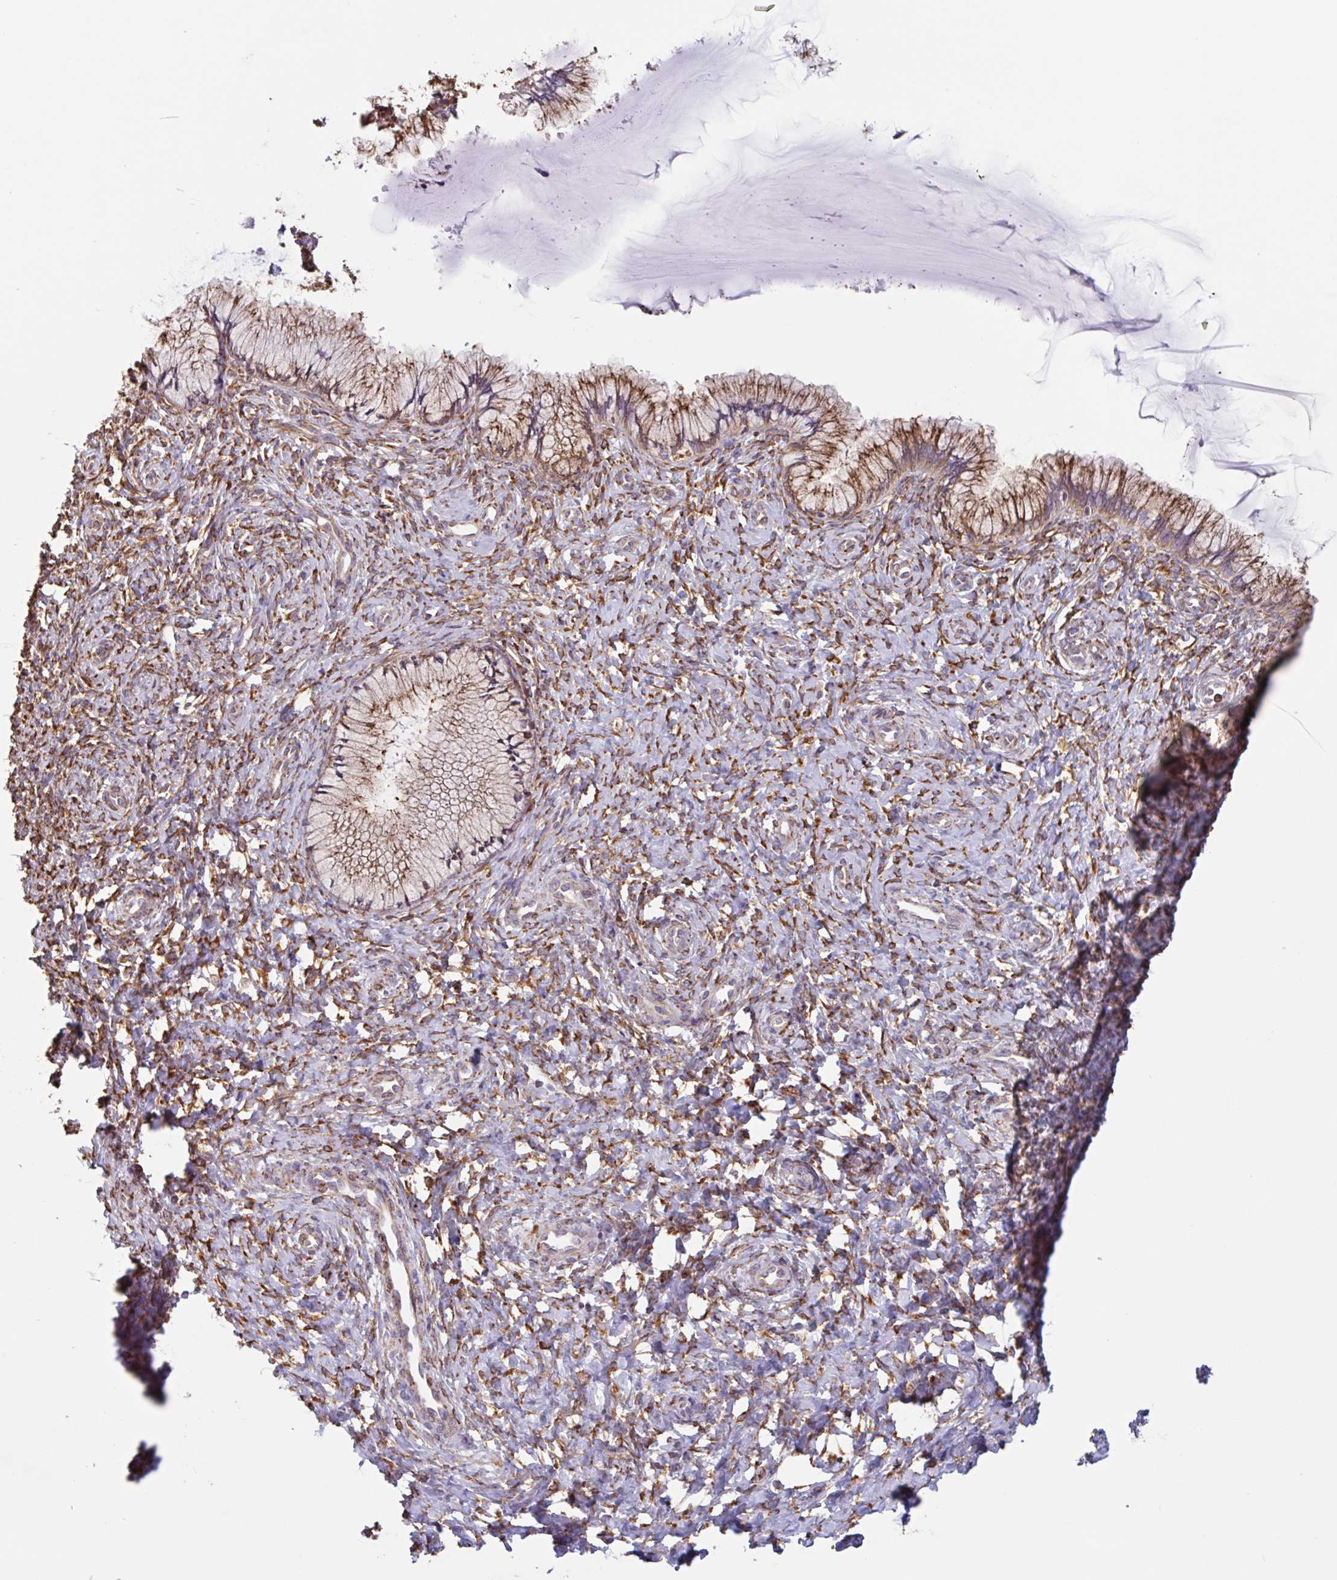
{"staining": {"intensity": "weak", "quantity": ">75%", "location": "cytoplasmic/membranous"}, "tissue": "cervix", "cell_type": "Glandular cells", "image_type": "normal", "snomed": [{"axis": "morphology", "description": "Normal tissue, NOS"}, {"axis": "topography", "description": "Cervix"}], "caption": "Weak cytoplasmic/membranous expression for a protein is present in approximately >75% of glandular cells of unremarkable cervix using immunohistochemistry (IHC).", "gene": "DOK4", "patient": {"sex": "female", "age": 37}}